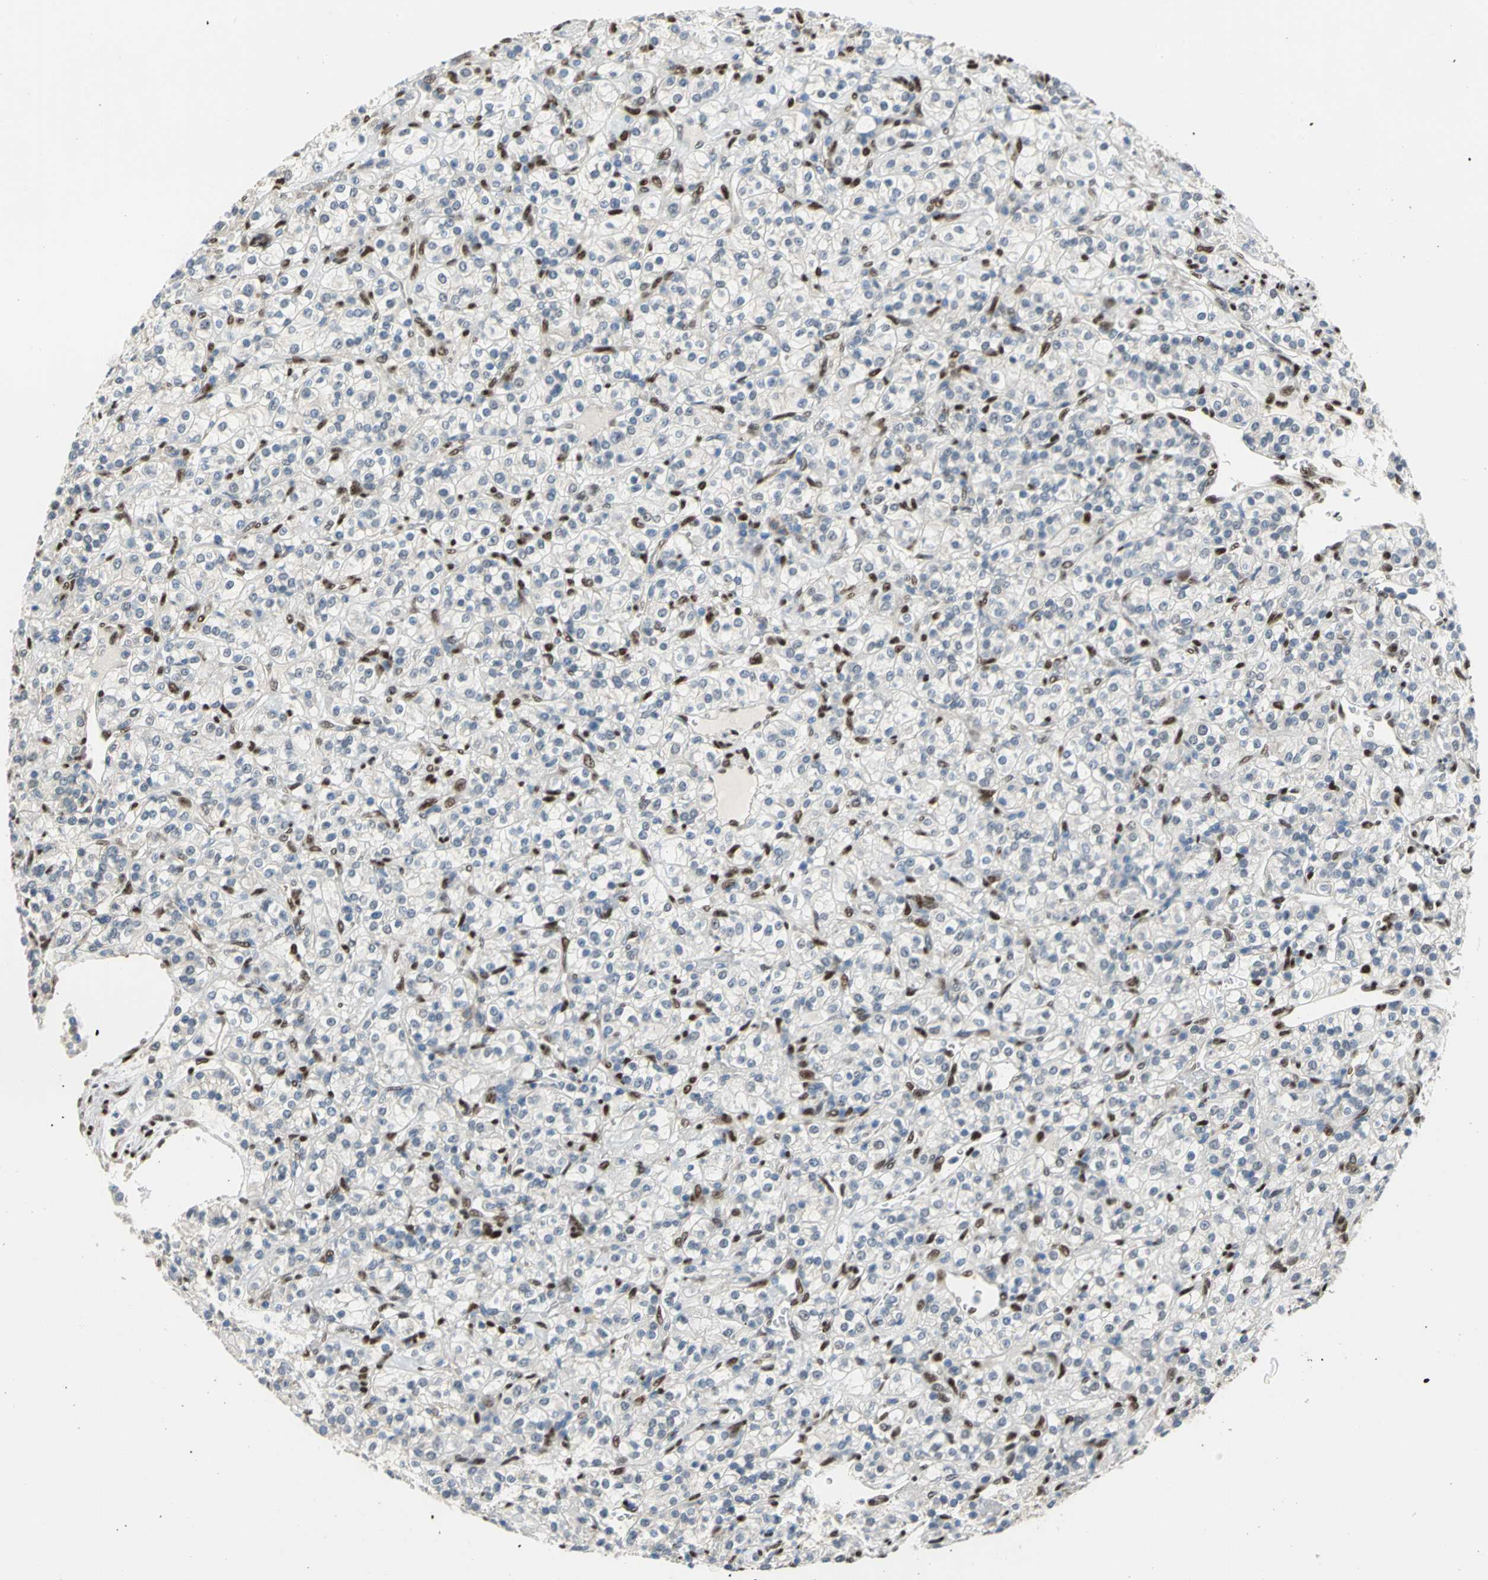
{"staining": {"intensity": "moderate", "quantity": "25%-75%", "location": "nuclear"}, "tissue": "renal cancer", "cell_type": "Tumor cells", "image_type": "cancer", "snomed": [{"axis": "morphology", "description": "Adenocarcinoma, NOS"}, {"axis": "topography", "description": "Kidney"}], "caption": "Immunohistochemical staining of human renal cancer (adenocarcinoma) demonstrates moderate nuclear protein positivity in approximately 25%-75% of tumor cells.", "gene": "RBFOX2", "patient": {"sex": "male", "age": 77}}